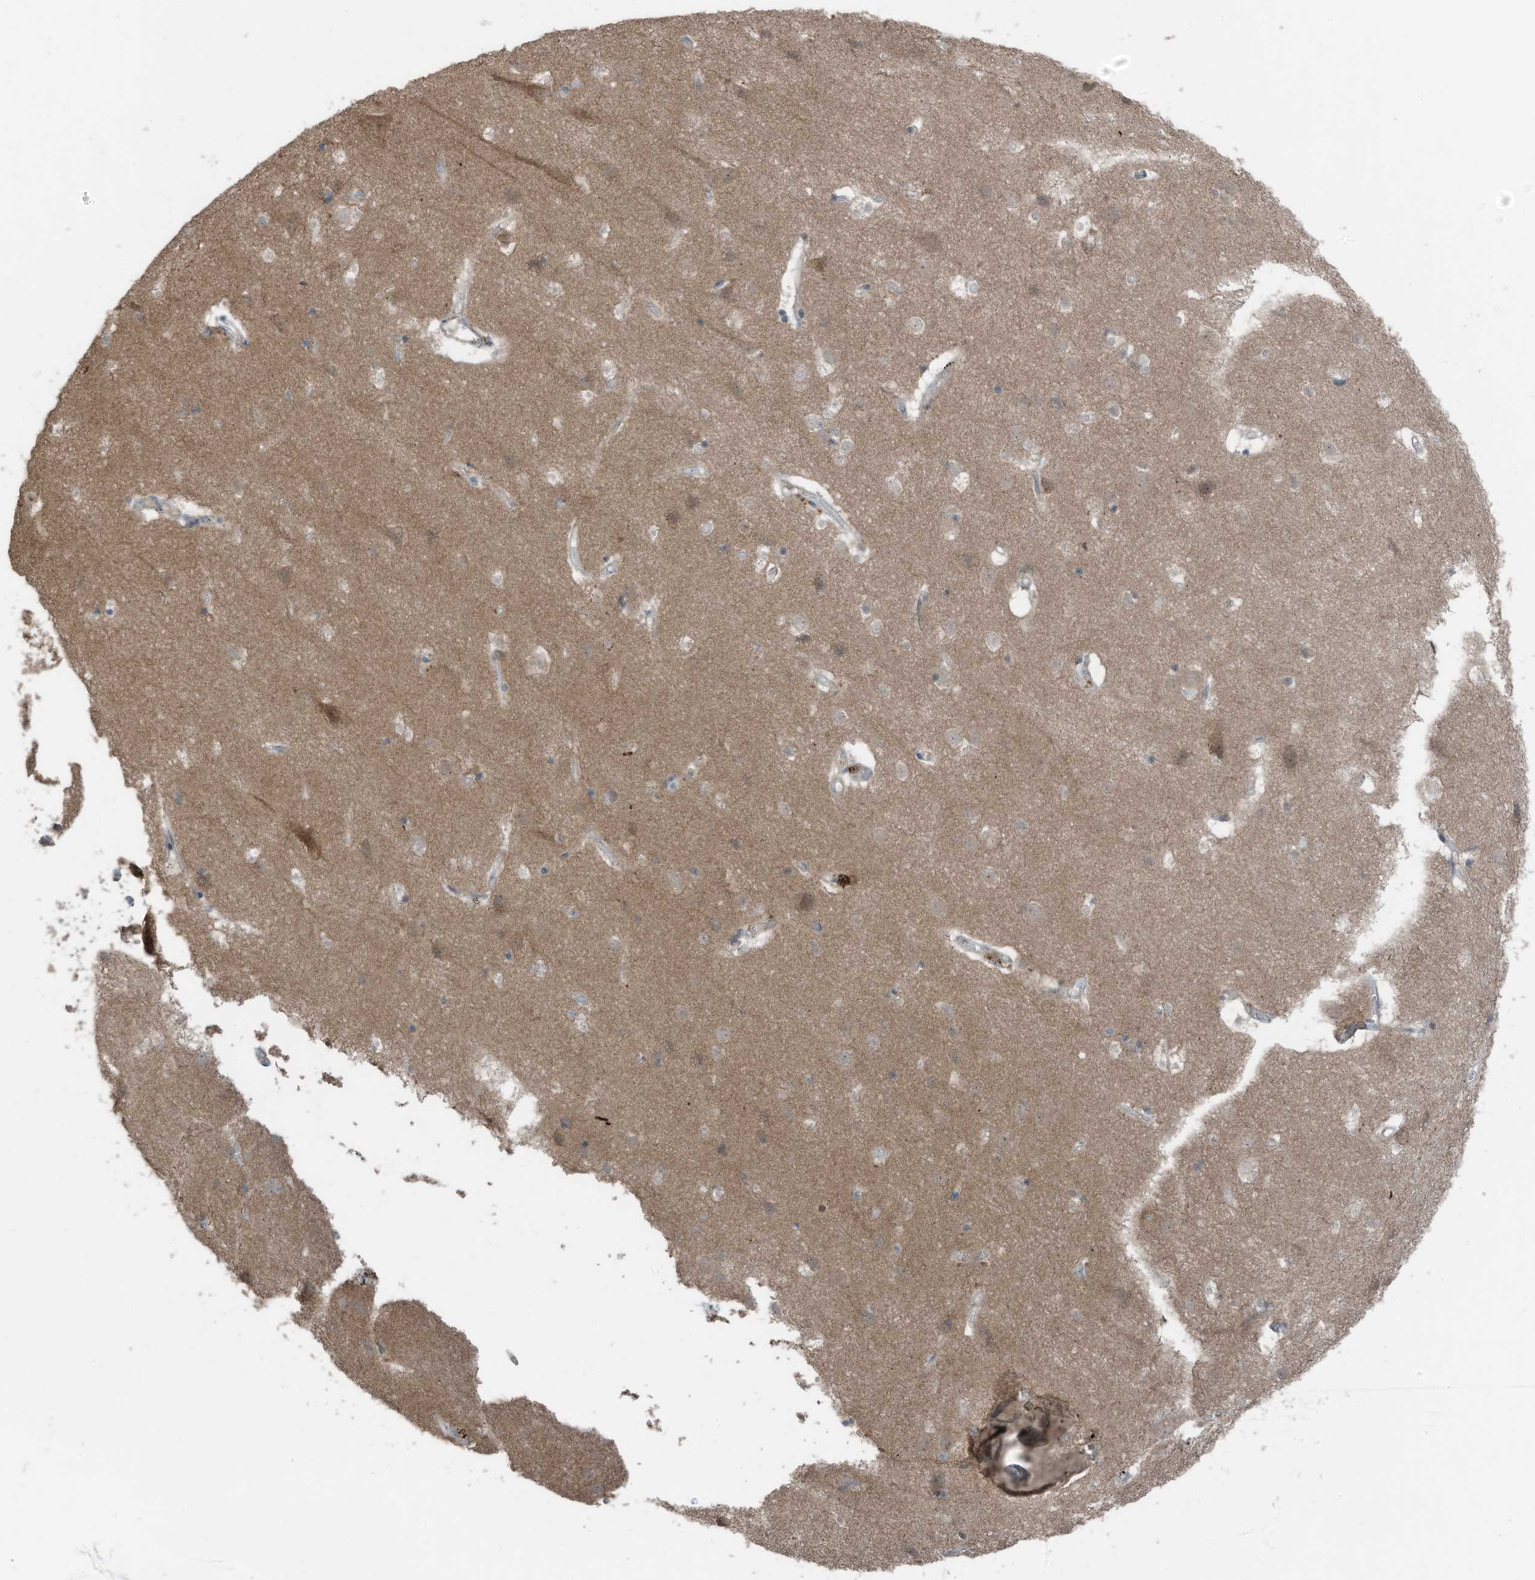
{"staining": {"intensity": "weak", "quantity": ">75%", "location": "cytoplasmic/membranous"}, "tissue": "cerebral cortex", "cell_type": "Endothelial cells", "image_type": "normal", "snomed": [{"axis": "morphology", "description": "Normal tissue, NOS"}, {"axis": "topography", "description": "Cerebral cortex"}], "caption": "Weak cytoplasmic/membranous positivity for a protein is identified in approximately >75% of endothelial cells of normal cerebral cortex using IHC.", "gene": "TXNDC9", "patient": {"sex": "male", "age": 54}}